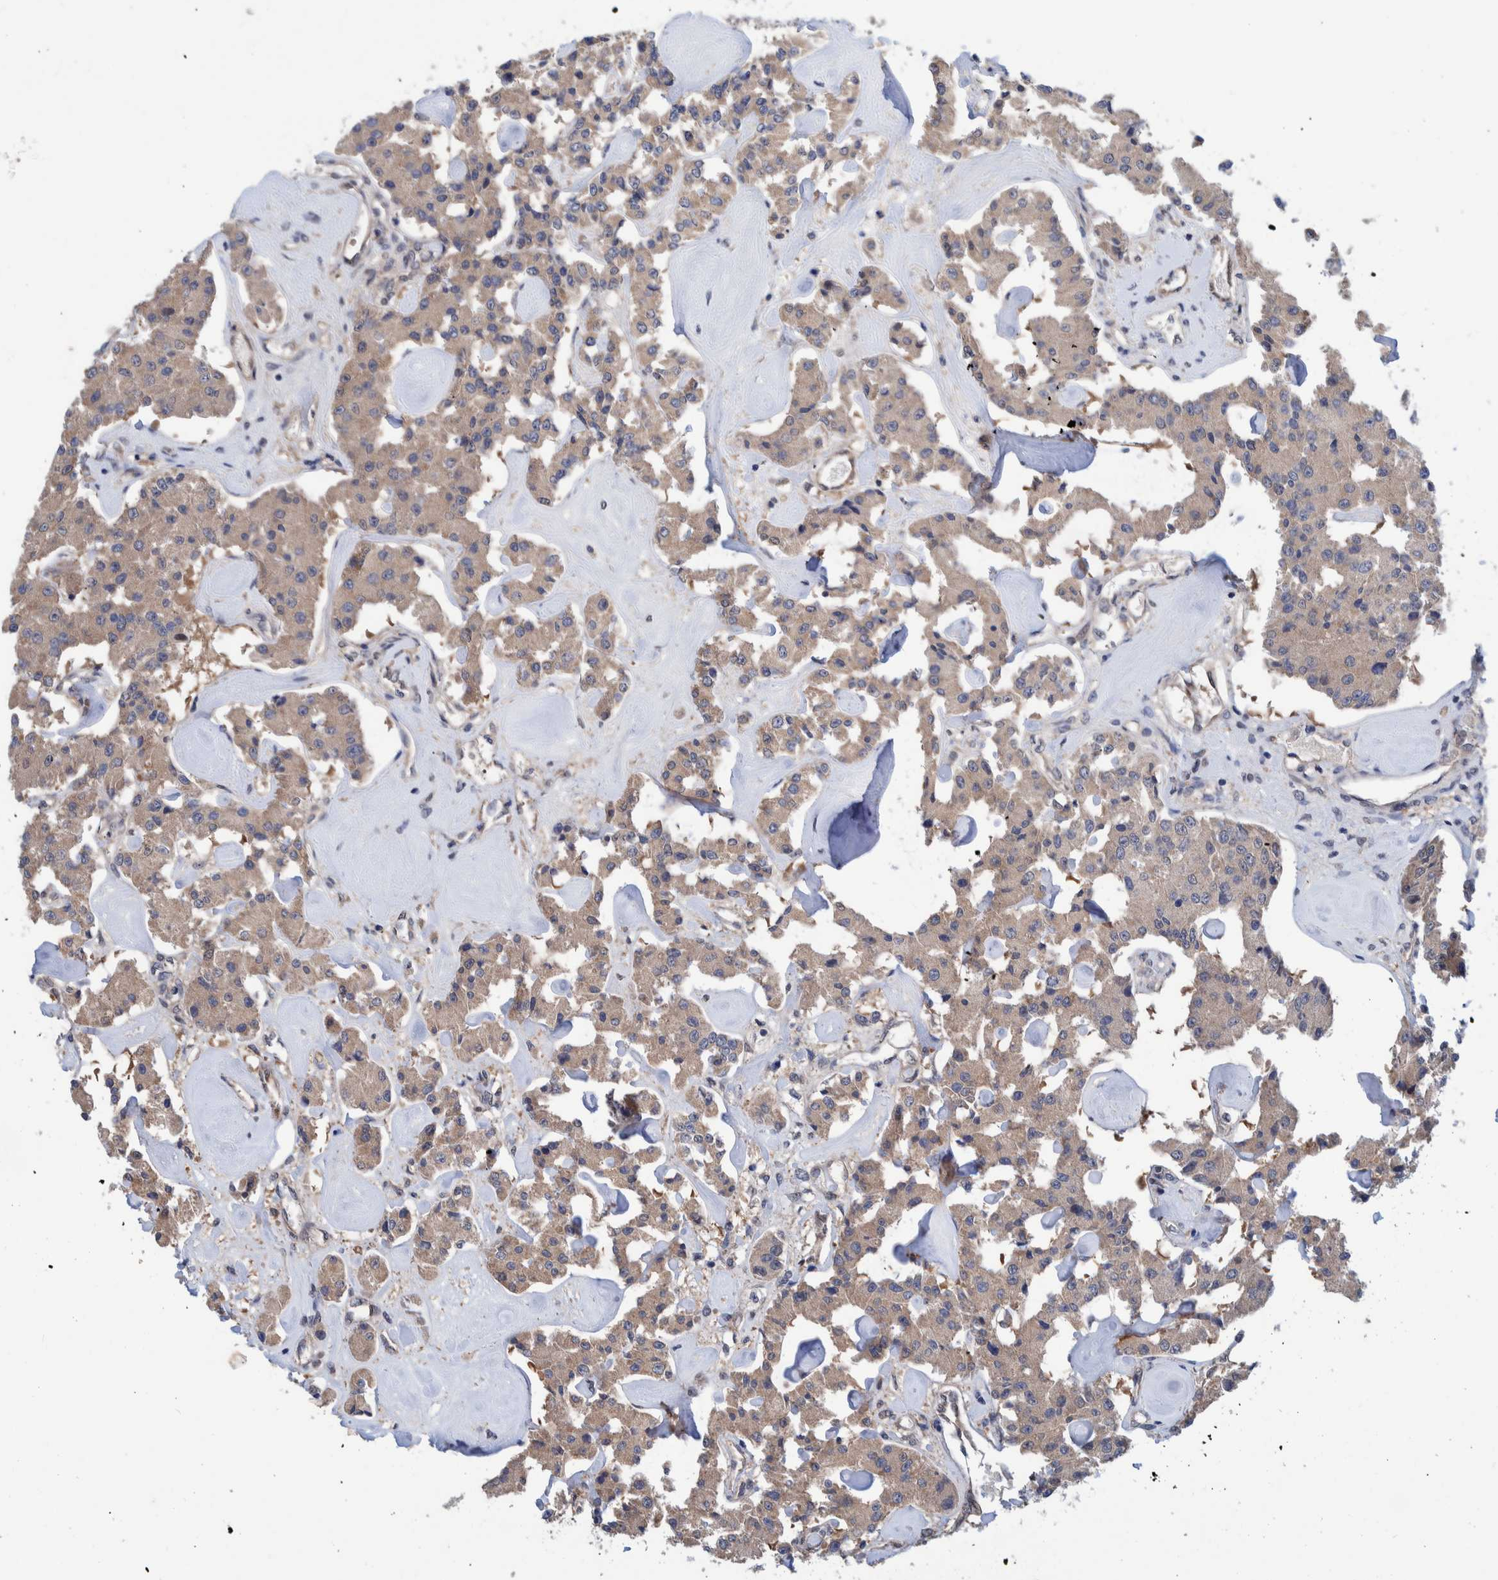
{"staining": {"intensity": "weak", "quantity": ">75%", "location": "cytoplasmic/membranous"}, "tissue": "carcinoid", "cell_type": "Tumor cells", "image_type": "cancer", "snomed": [{"axis": "morphology", "description": "Carcinoid, malignant, NOS"}, {"axis": "topography", "description": "Pancreas"}], "caption": "Malignant carcinoid stained with a protein marker displays weak staining in tumor cells.", "gene": "PFAS", "patient": {"sex": "male", "age": 41}}